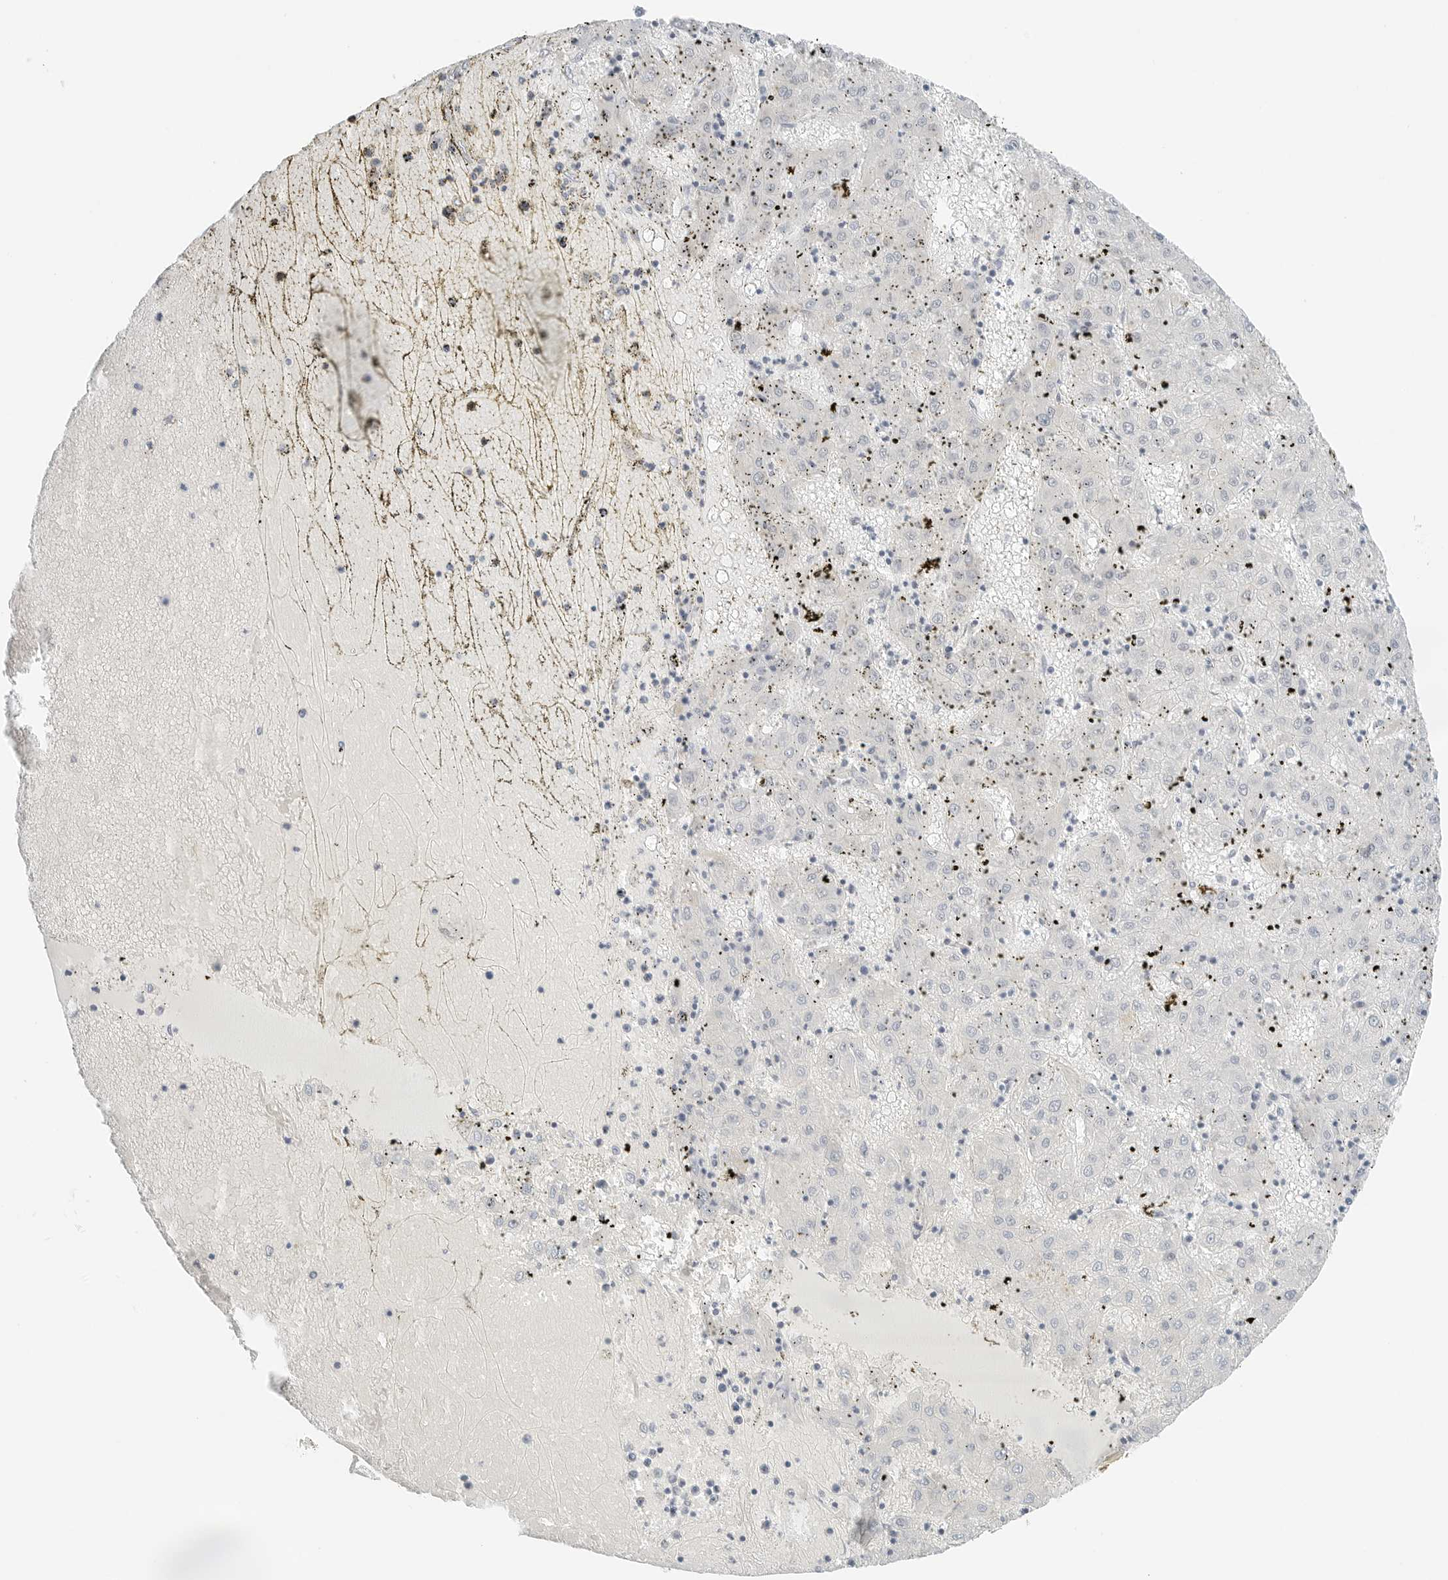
{"staining": {"intensity": "negative", "quantity": "none", "location": "none"}, "tissue": "liver cancer", "cell_type": "Tumor cells", "image_type": "cancer", "snomed": [{"axis": "morphology", "description": "Carcinoma, Hepatocellular, NOS"}, {"axis": "topography", "description": "Liver"}], "caption": "The image reveals no staining of tumor cells in hepatocellular carcinoma (liver).", "gene": "CCSAP", "patient": {"sex": "male", "age": 72}}